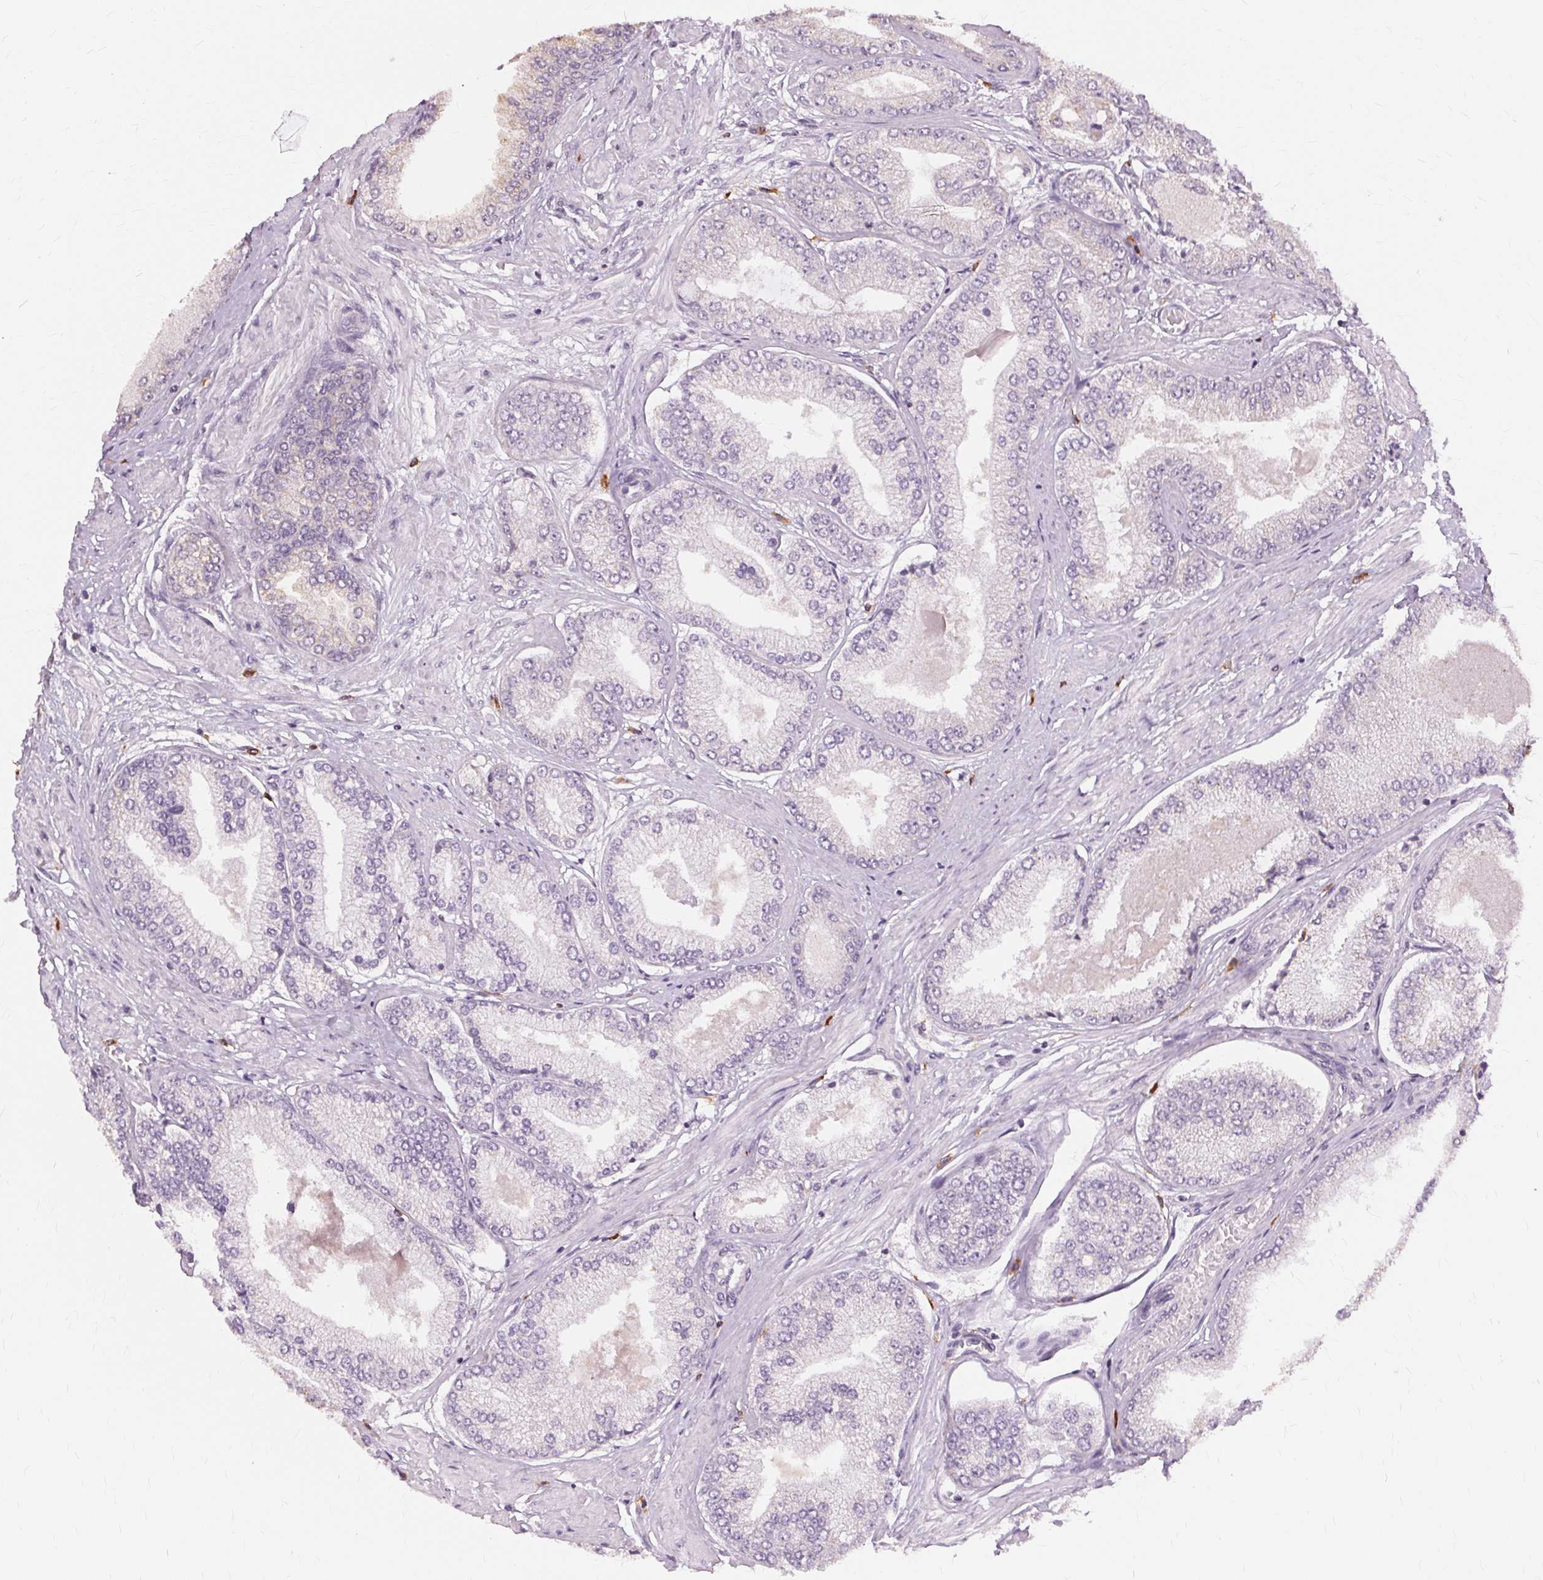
{"staining": {"intensity": "weak", "quantity": "<25%", "location": "cytoplasmic/membranous"}, "tissue": "prostate cancer", "cell_type": "Tumor cells", "image_type": "cancer", "snomed": [{"axis": "morphology", "description": "Adenocarcinoma, Low grade"}, {"axis": "topography", "description": "Prostate"}], "caption": "High magnification brightfield microscopy of low-grade adenocarcinoma (prostate) stained with DAB (brown) and counterstained with hematoxylin (blue): tumor cells show no significant expression. (DAB IHC visualized using brightfield microscopy, high magnification).", "gene": "SIGLEC6", "patient": {"sex": "male", "age": 55}}